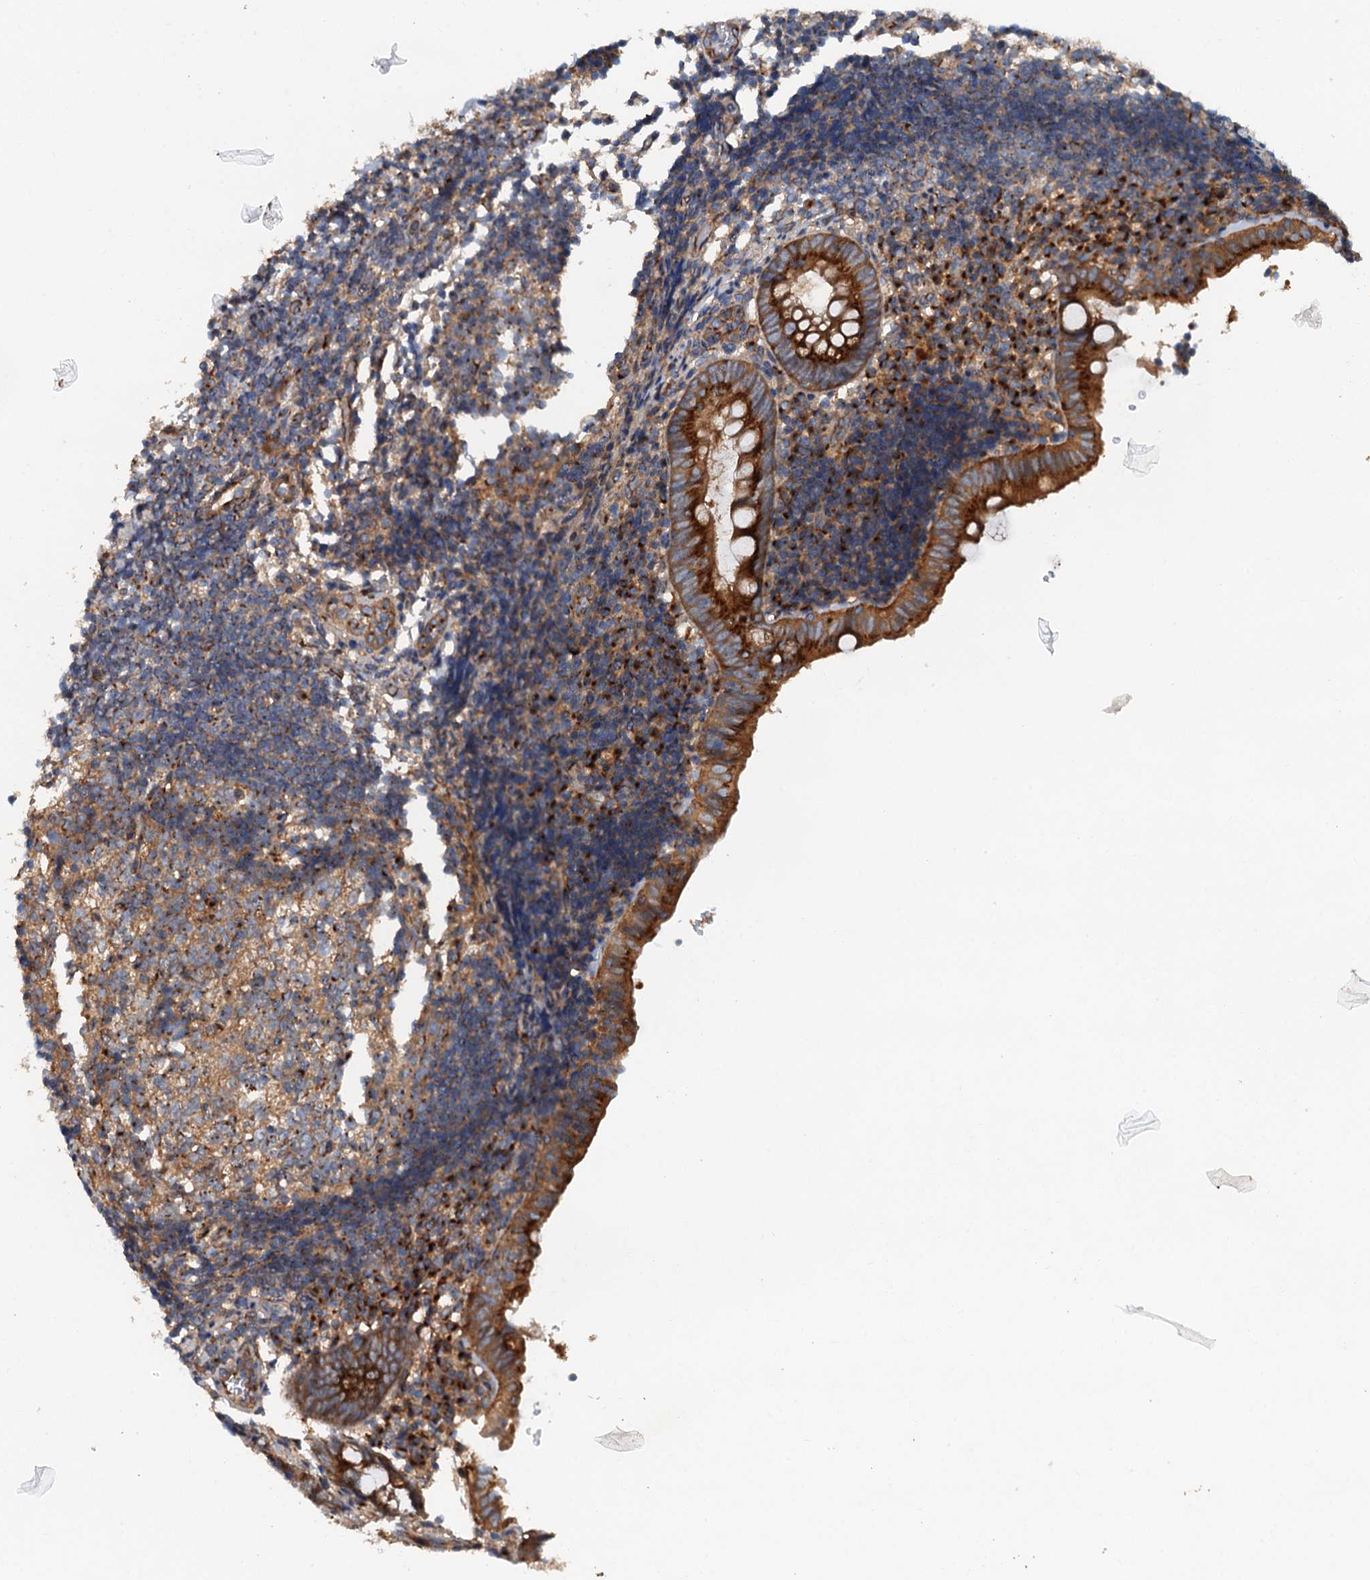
{"staining": {"intensity": "strong", "quantity": ">75%", "location": "cytoplasmic/membranous"}, "tissue": "appendix", "cell_type": "Glandular cells", "image_type": "normal", "snomed": [{"axis": "morphology", "description": "Normal tissue, NOS"}, {"axis": "topography", "description": "Appendix"}], "caption": "This image exhibits immunohistochemistry (IHC) staining of benign human appendix, with high strong cytoplasmic/membranous positivity in approximately >75% of glandular cells.", "gene": "COG3", "patient": {"sex": "male", "age": 8}}